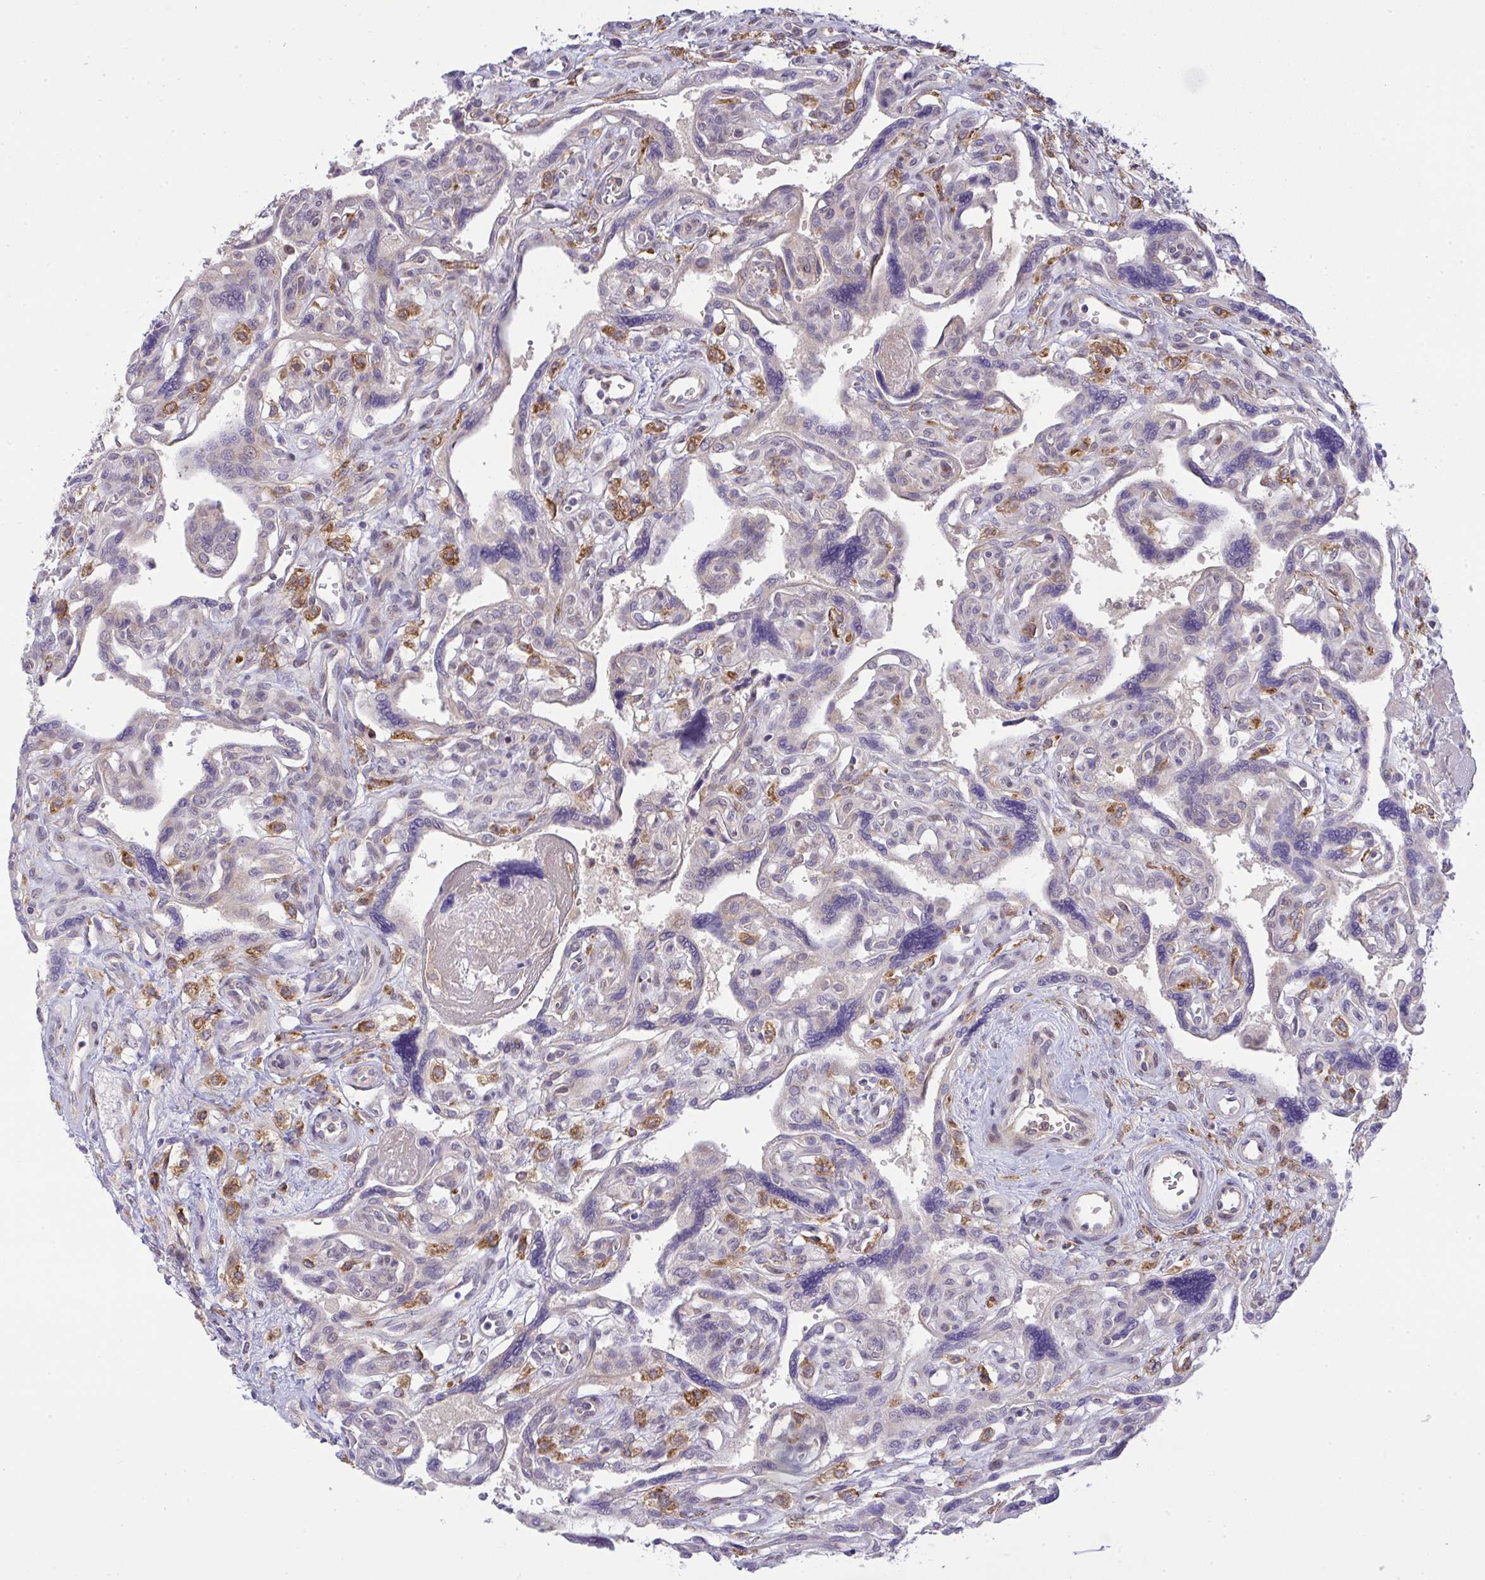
{"staining": {"intensity": "moderate", "quantity": "25%-75%", "location": "cytoplasmic/membranous"}, "tissue": "placenta", "cell_type": "Trophoblastic cells", "image_type": "normal", "snomed": [{"axis": "morphology", "description": "Normal tissue, NOS"}, {"axis": "topography", "description": "Placenta"}], "caption": "Human placenta stained with a protein marker displays moderate staining in trophoblastic cells.", "gene": "SLC9A6", "patient": {"sex": "female", "age": 39}}